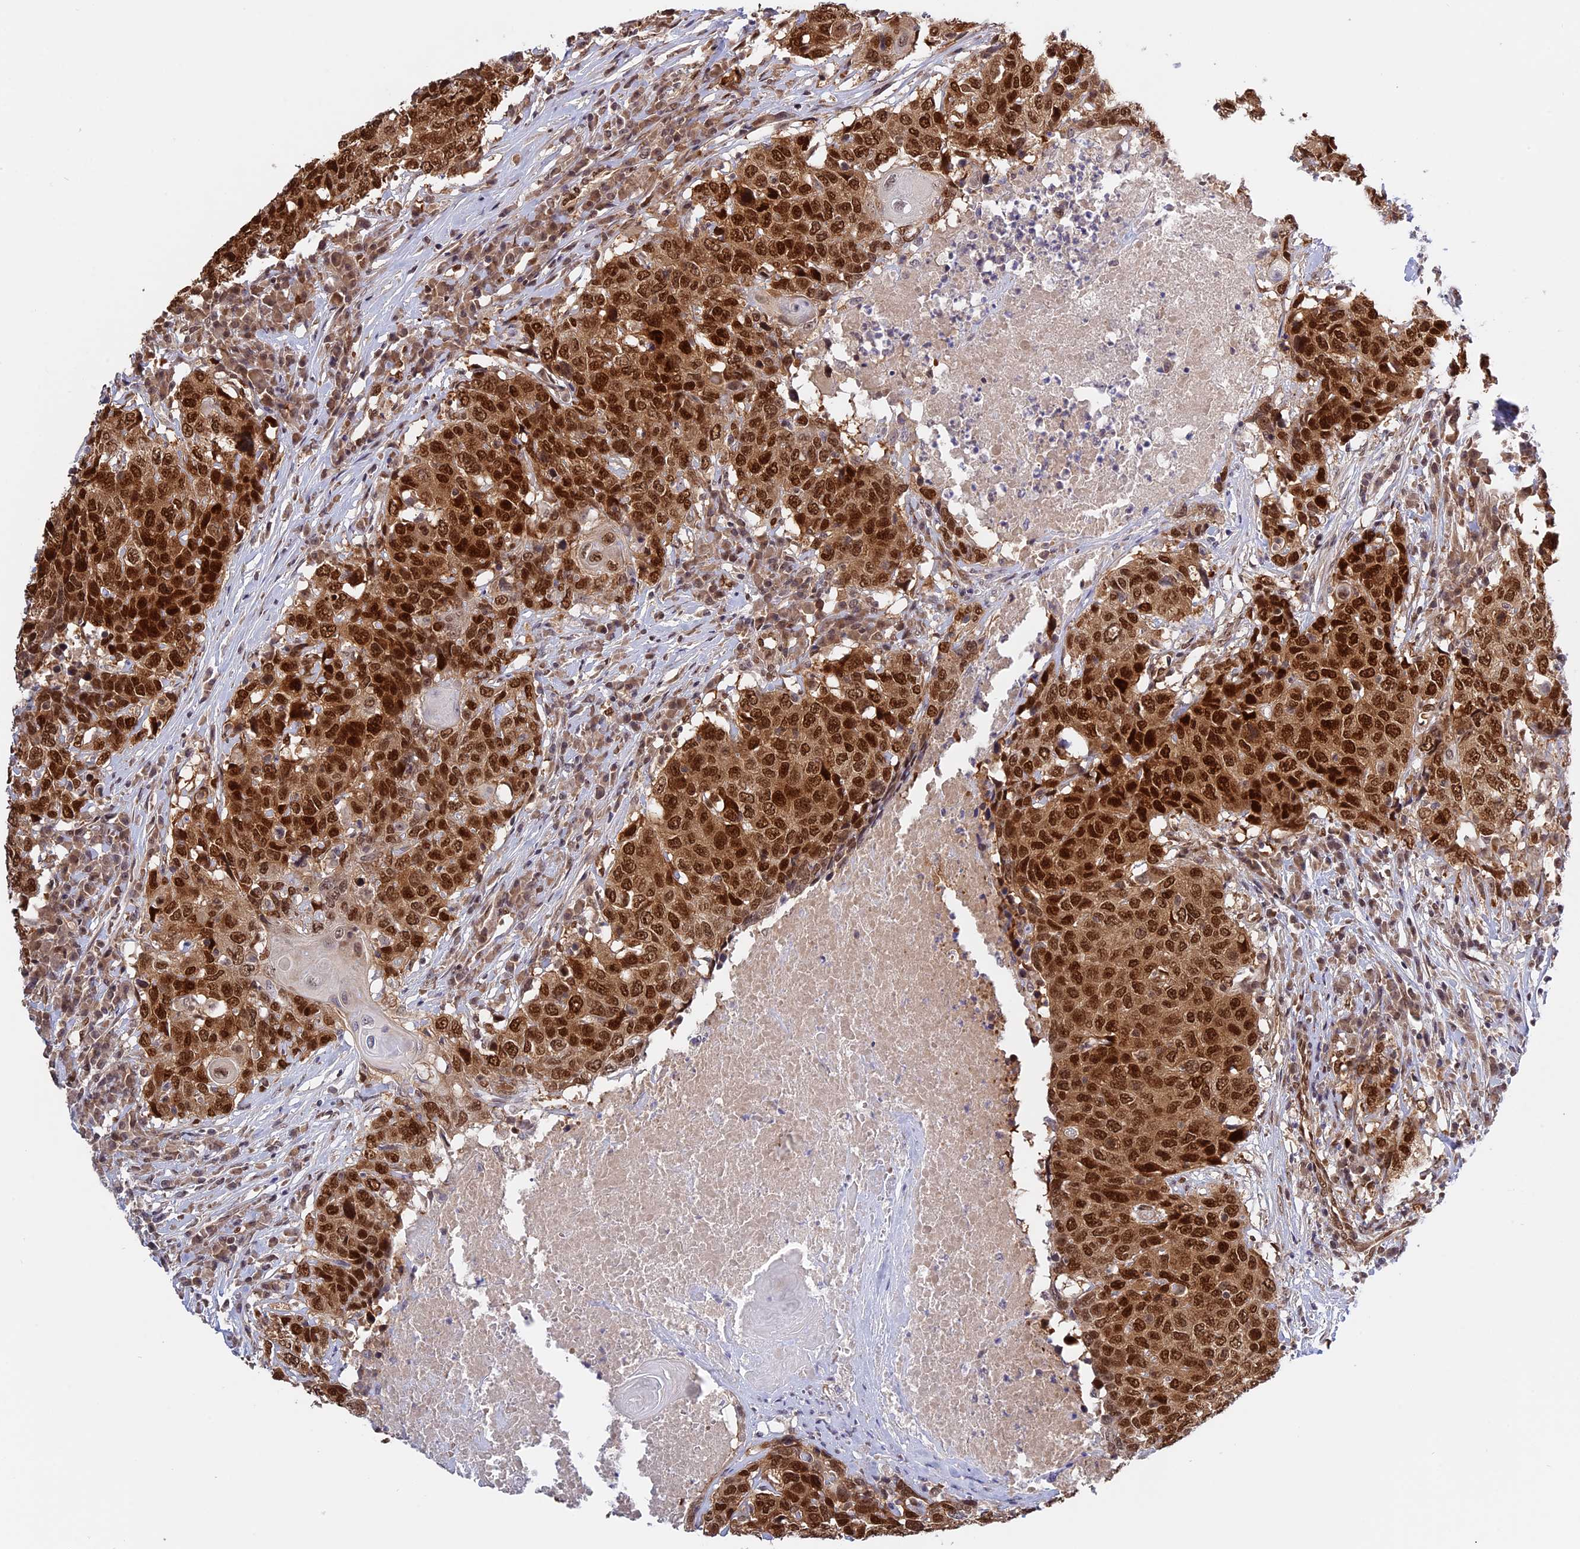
{"staining": {"intensity": "strong", "quantity": ">75%", "location": "nuclear"}, "tissue": "head and neck cancer", "cell_type": "Tumor cells", "image_type": "cancer", "snomed": [{"axis": "morphology", "description": "Squamous cell carcinoma, NOS"}, {"axis": "topography", "description": "Head-Neck"}], "caption": "Immunohistochemistry (IHC) of human squamous cell carcinoma (head and neck) displays high levels of strong nuclear staining in about >75% of tumor cells. (DAB (3,3'-diaminobenzidine) IHC with brightfield microscopy, high magnification).", "gene": "ZNF428", "patient": {"sex": "male", "age": 66}}